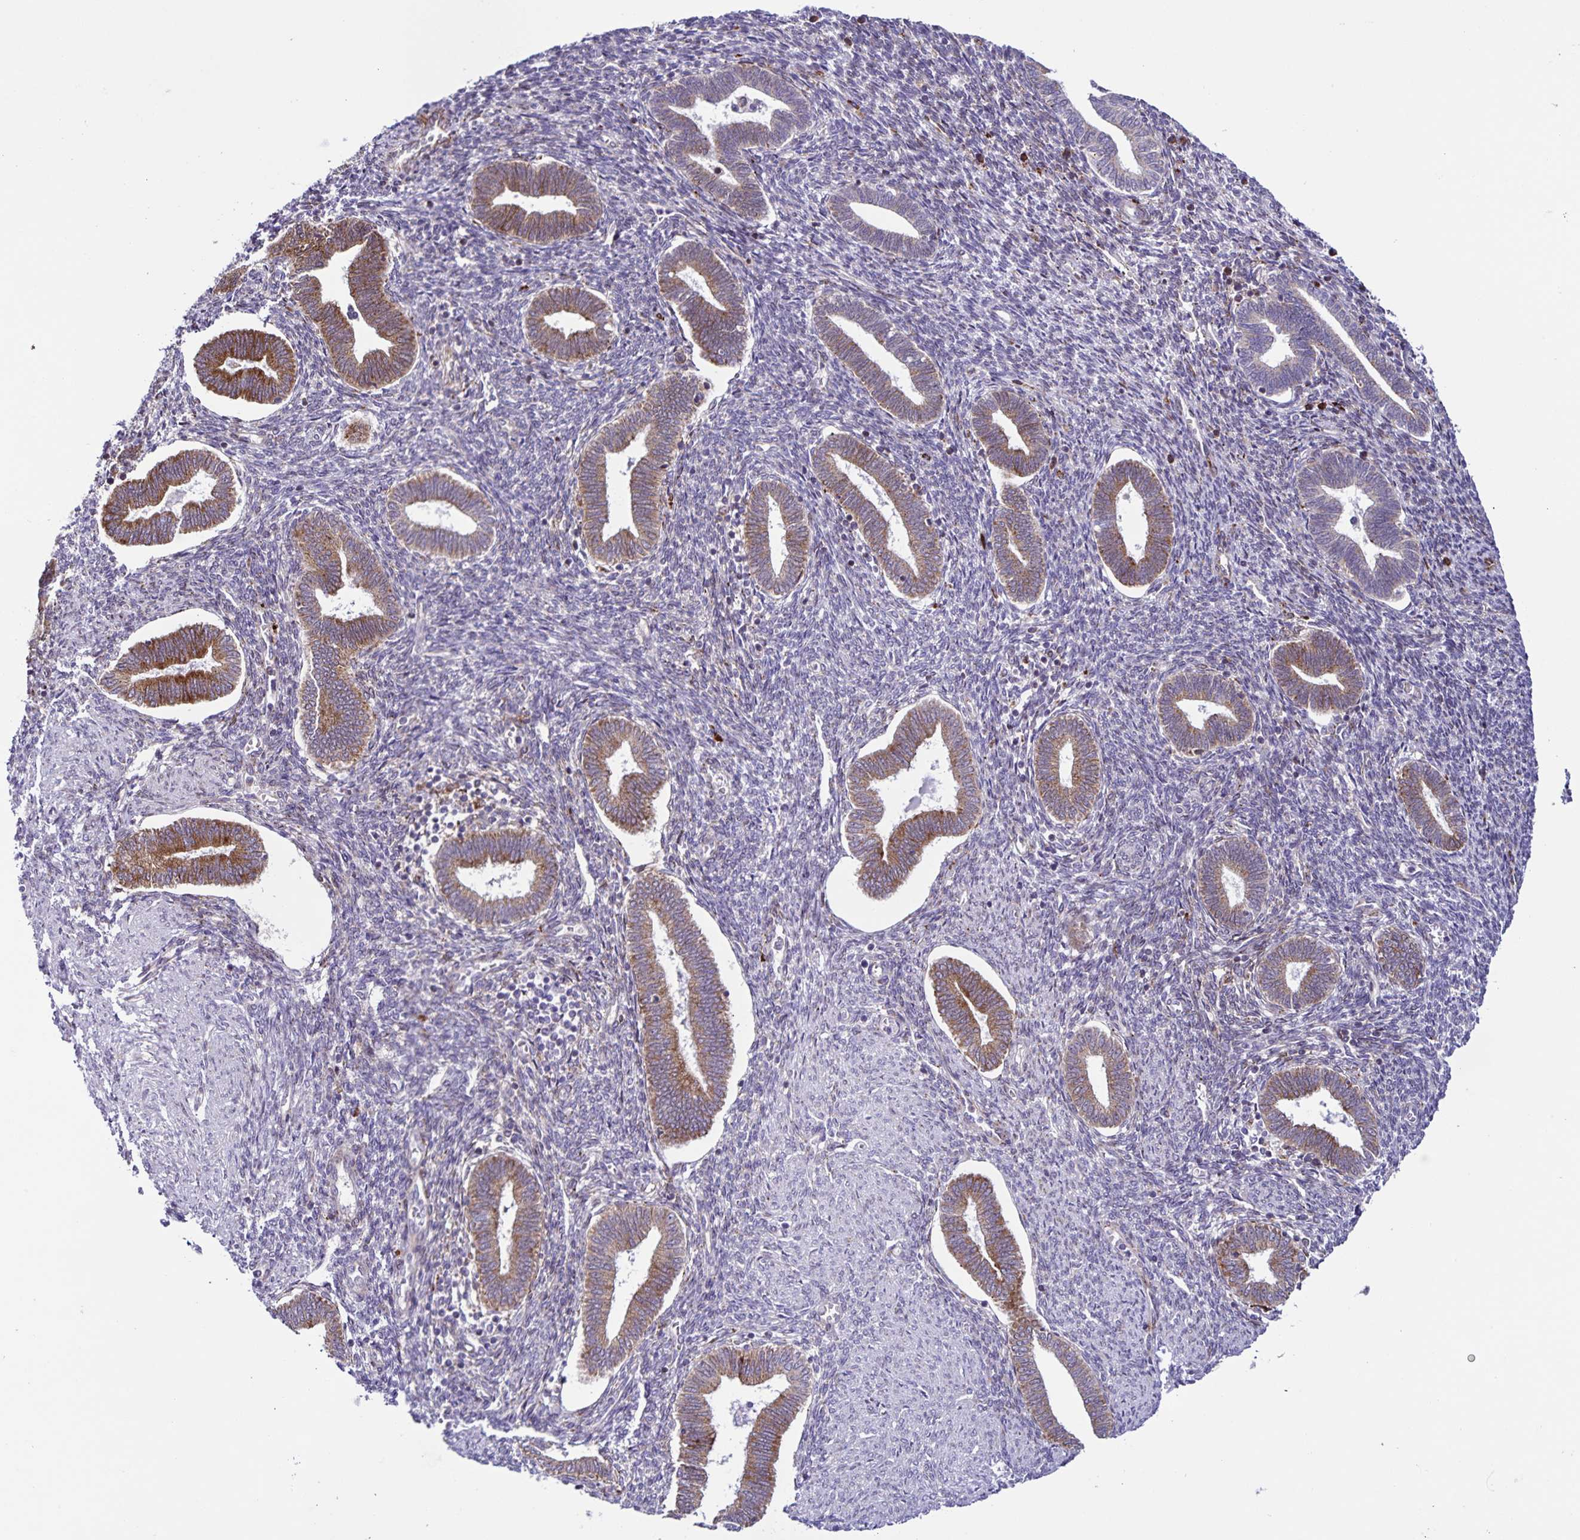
{"staining": {"intensity": "weak", "quantity": "25%-75%", "location": "cytoplasmic/membranous"}, "tissue": "endometrium", "cell_type": "Cells in endometrial stroma", "image_type": "normal", "snomed": [{"axis": "morphology", "description": "Normal tissue, NOS"}, {"axis": "topography", "description": "Endometrium"}], "caption": "About 25%-75% of cells in endometrial stroma in normal endometrium demonstrate weak cytoplasmic/membranous protein staining as visualized by brown immunohistochemical staining.", "gene": "OSBPL5", "patient": {"sex": "female", "age": 42}}